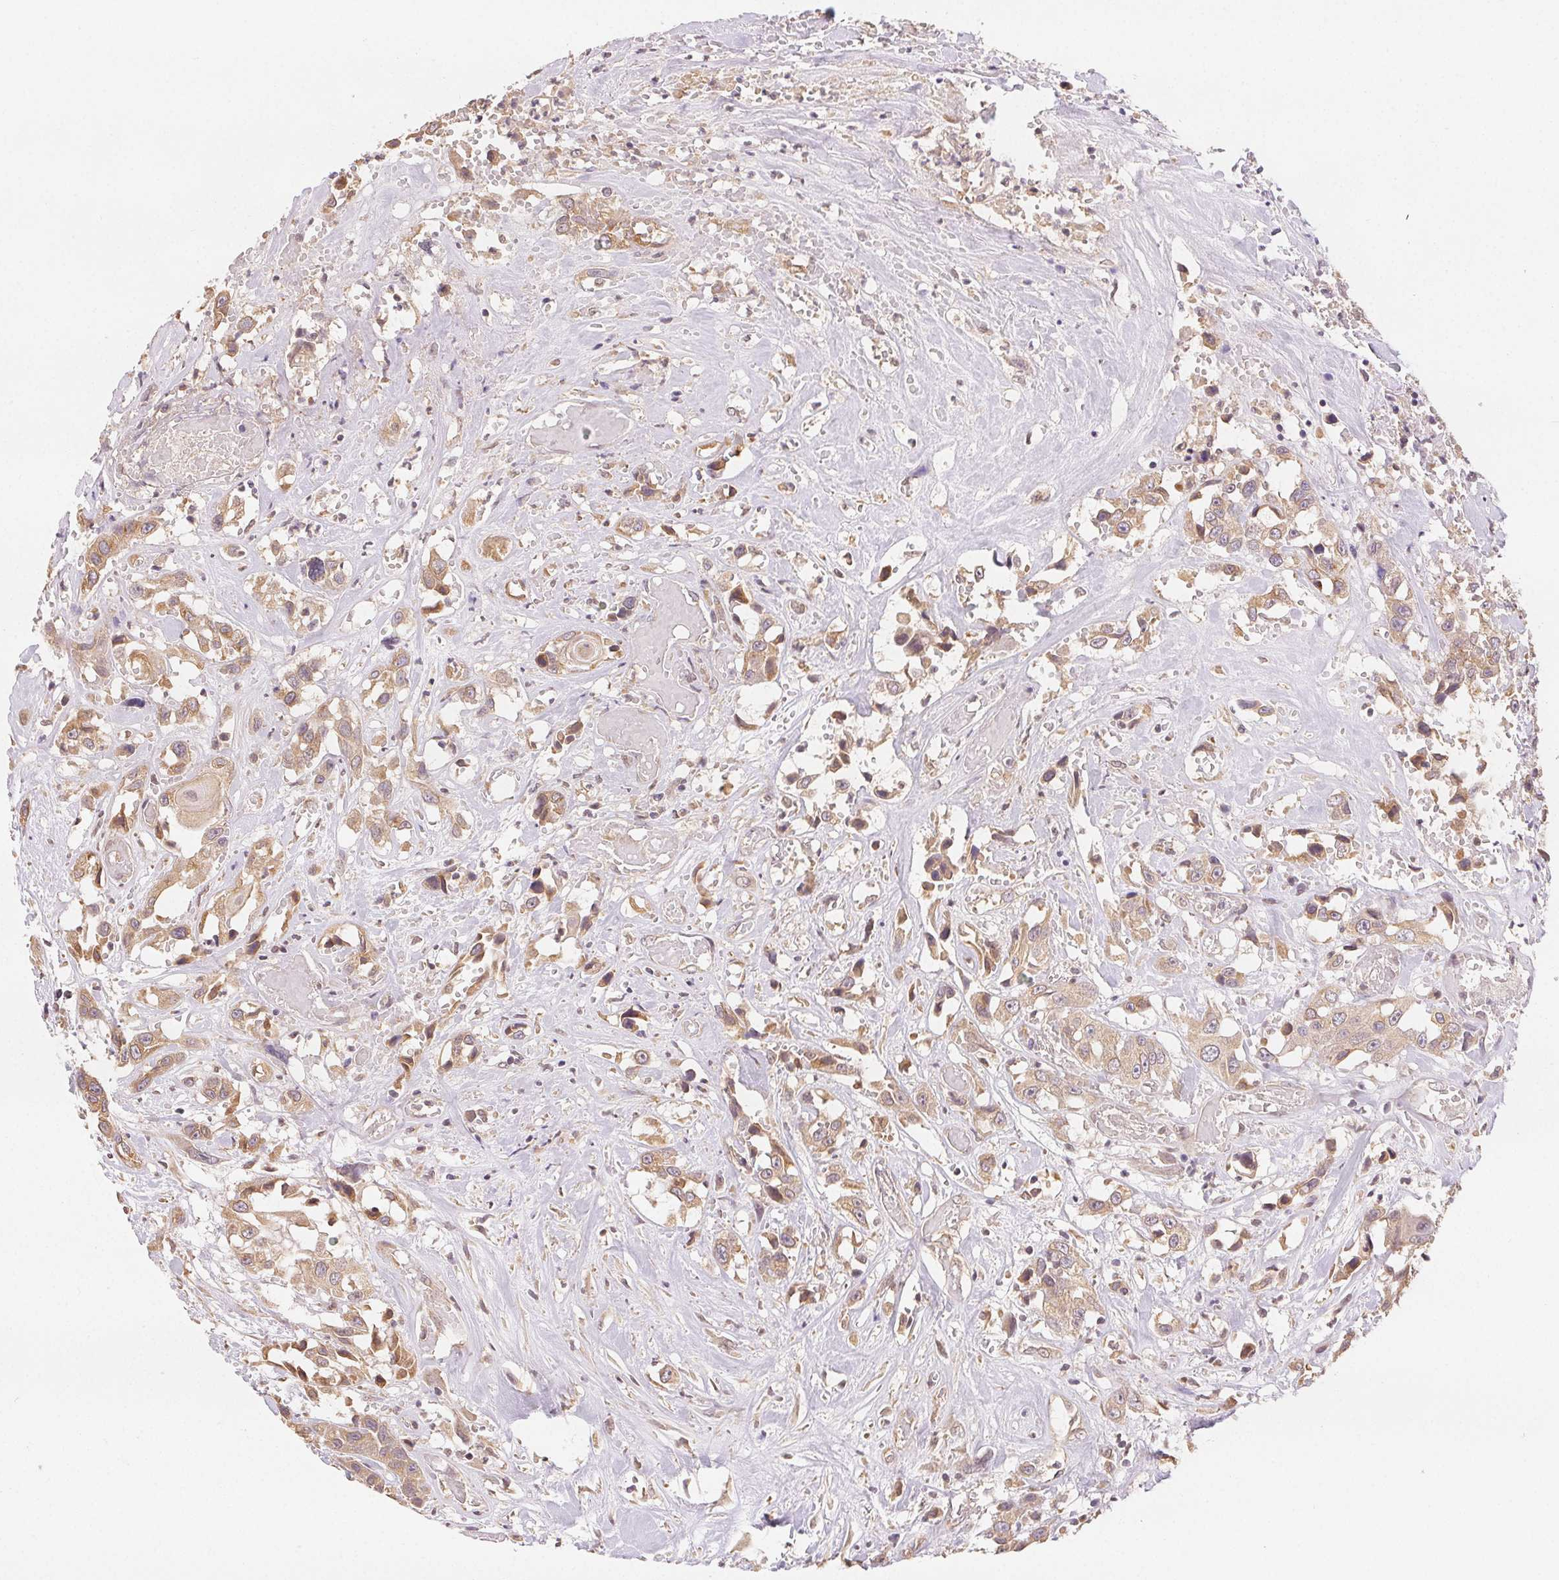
{"staining": {"intensity": "weak", "quantity": ">75%", "location": "cytoplasmic/membranous"}, "tissue": "head and neck cancer", "cell_type": "Tumor cells", "image_type": "cancer", "snomed": [{"axis": "morphology", "description": "Squamous cell carcinoma, NOS"}, {"axis": "topography", "description": "Head-Neck"}], "caption": "Immunohistochemistry histopathology image of head and neck cancer (squamous cell carcinoma) stained for a protein (brown), which shows low levels of weak cytoplasmic/membranous staining in about >75% of tumor cells.", "gene": "SEZ6L2", "patient": {"sex": "male", "age": 57}}